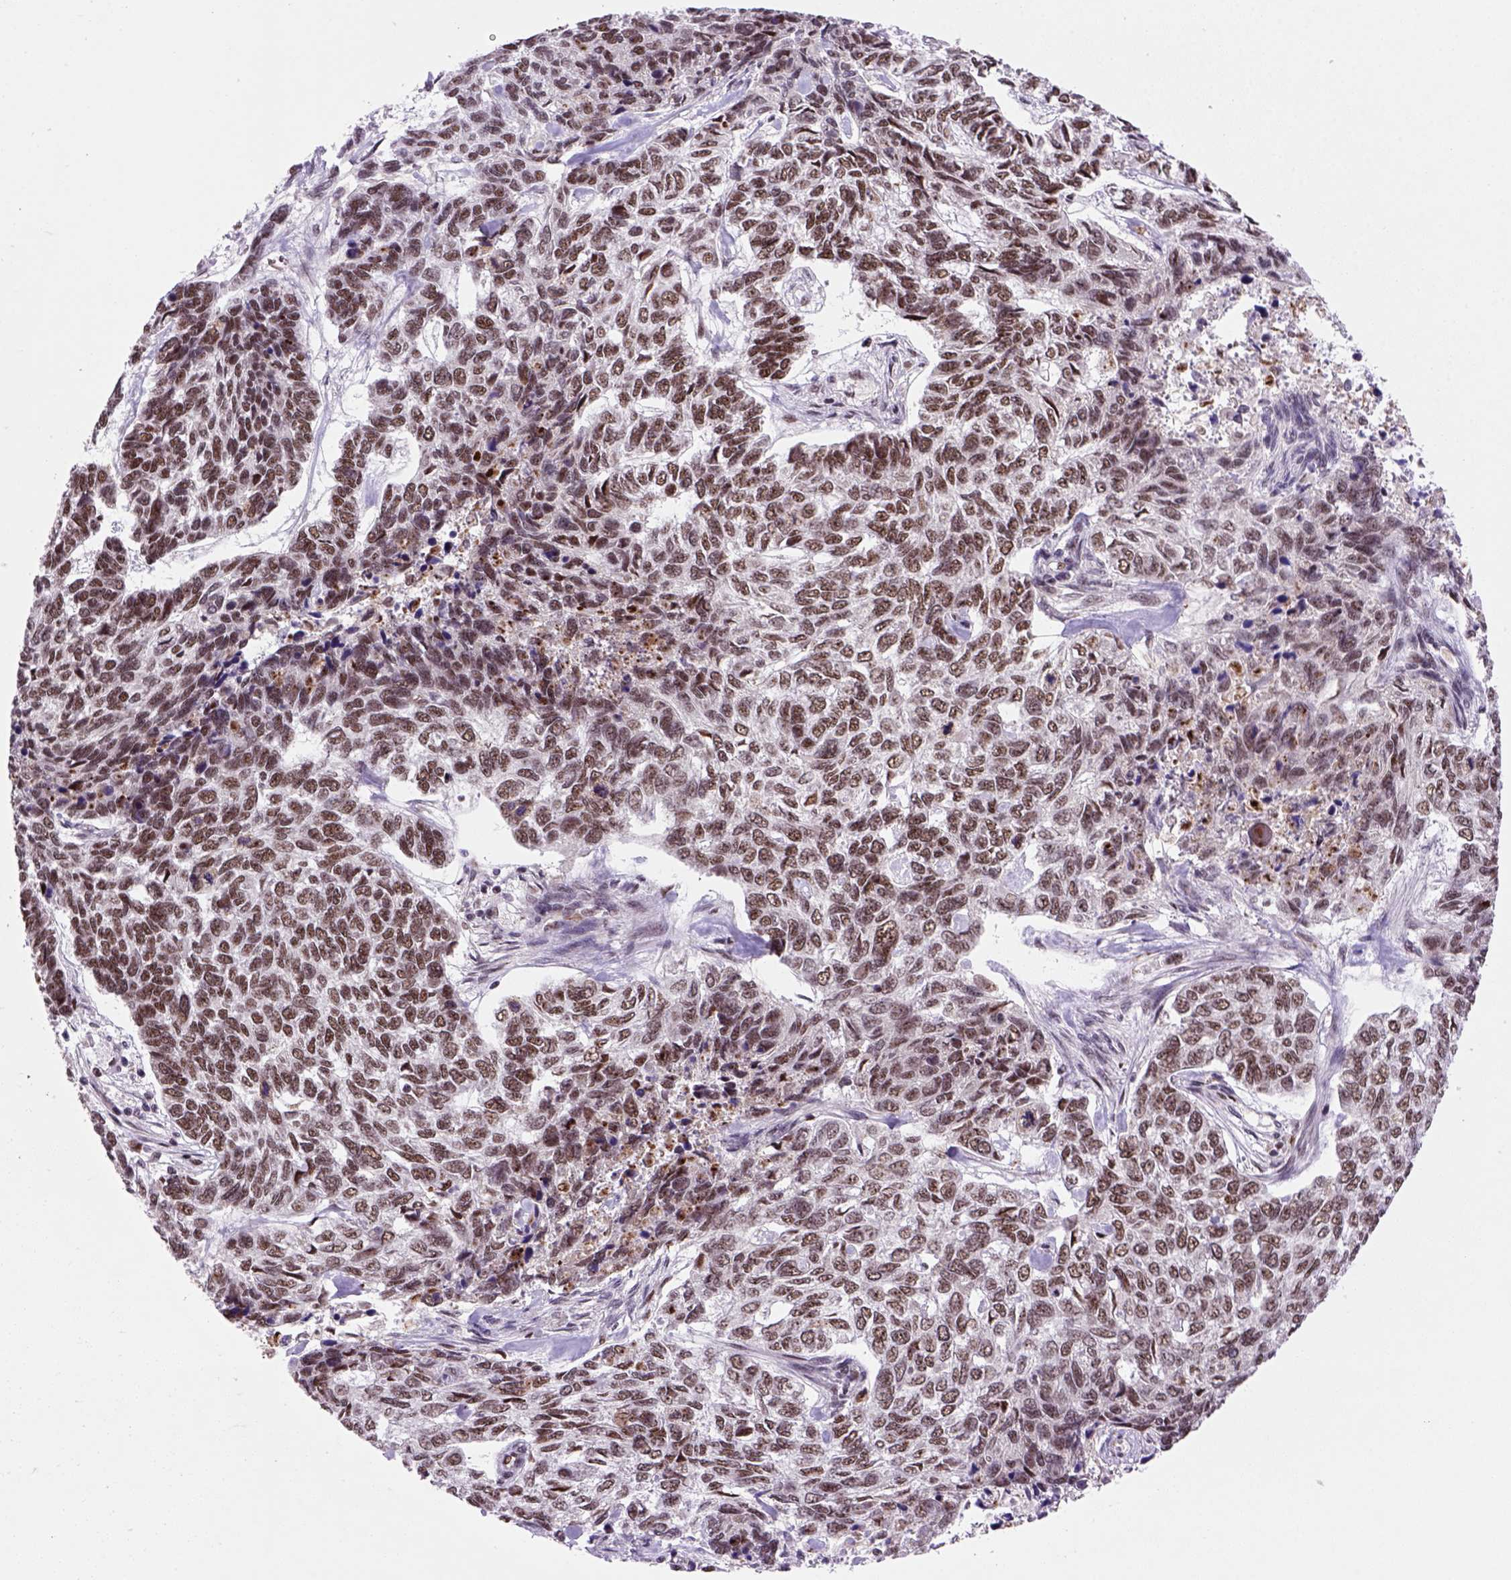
{"staining": {"intensity": "moderate", "quantity": ">75%", "location": "nuclear"}, "tissue": "skin cancer", "cell_type": "Tumor cells", "image_type": "cancer", "snomed": [{"axis": "morphology", "description": "Basal cell carcinoma"}, {"axis": "topography", "description": "Skin"}], "caption": "This is a histology image of IHC staining of skin cancer, which shows moderate staining in the nuclear of tumor cells.", "gene": "NSMCE2", "patient": {"sex": "female", "age": 65}}